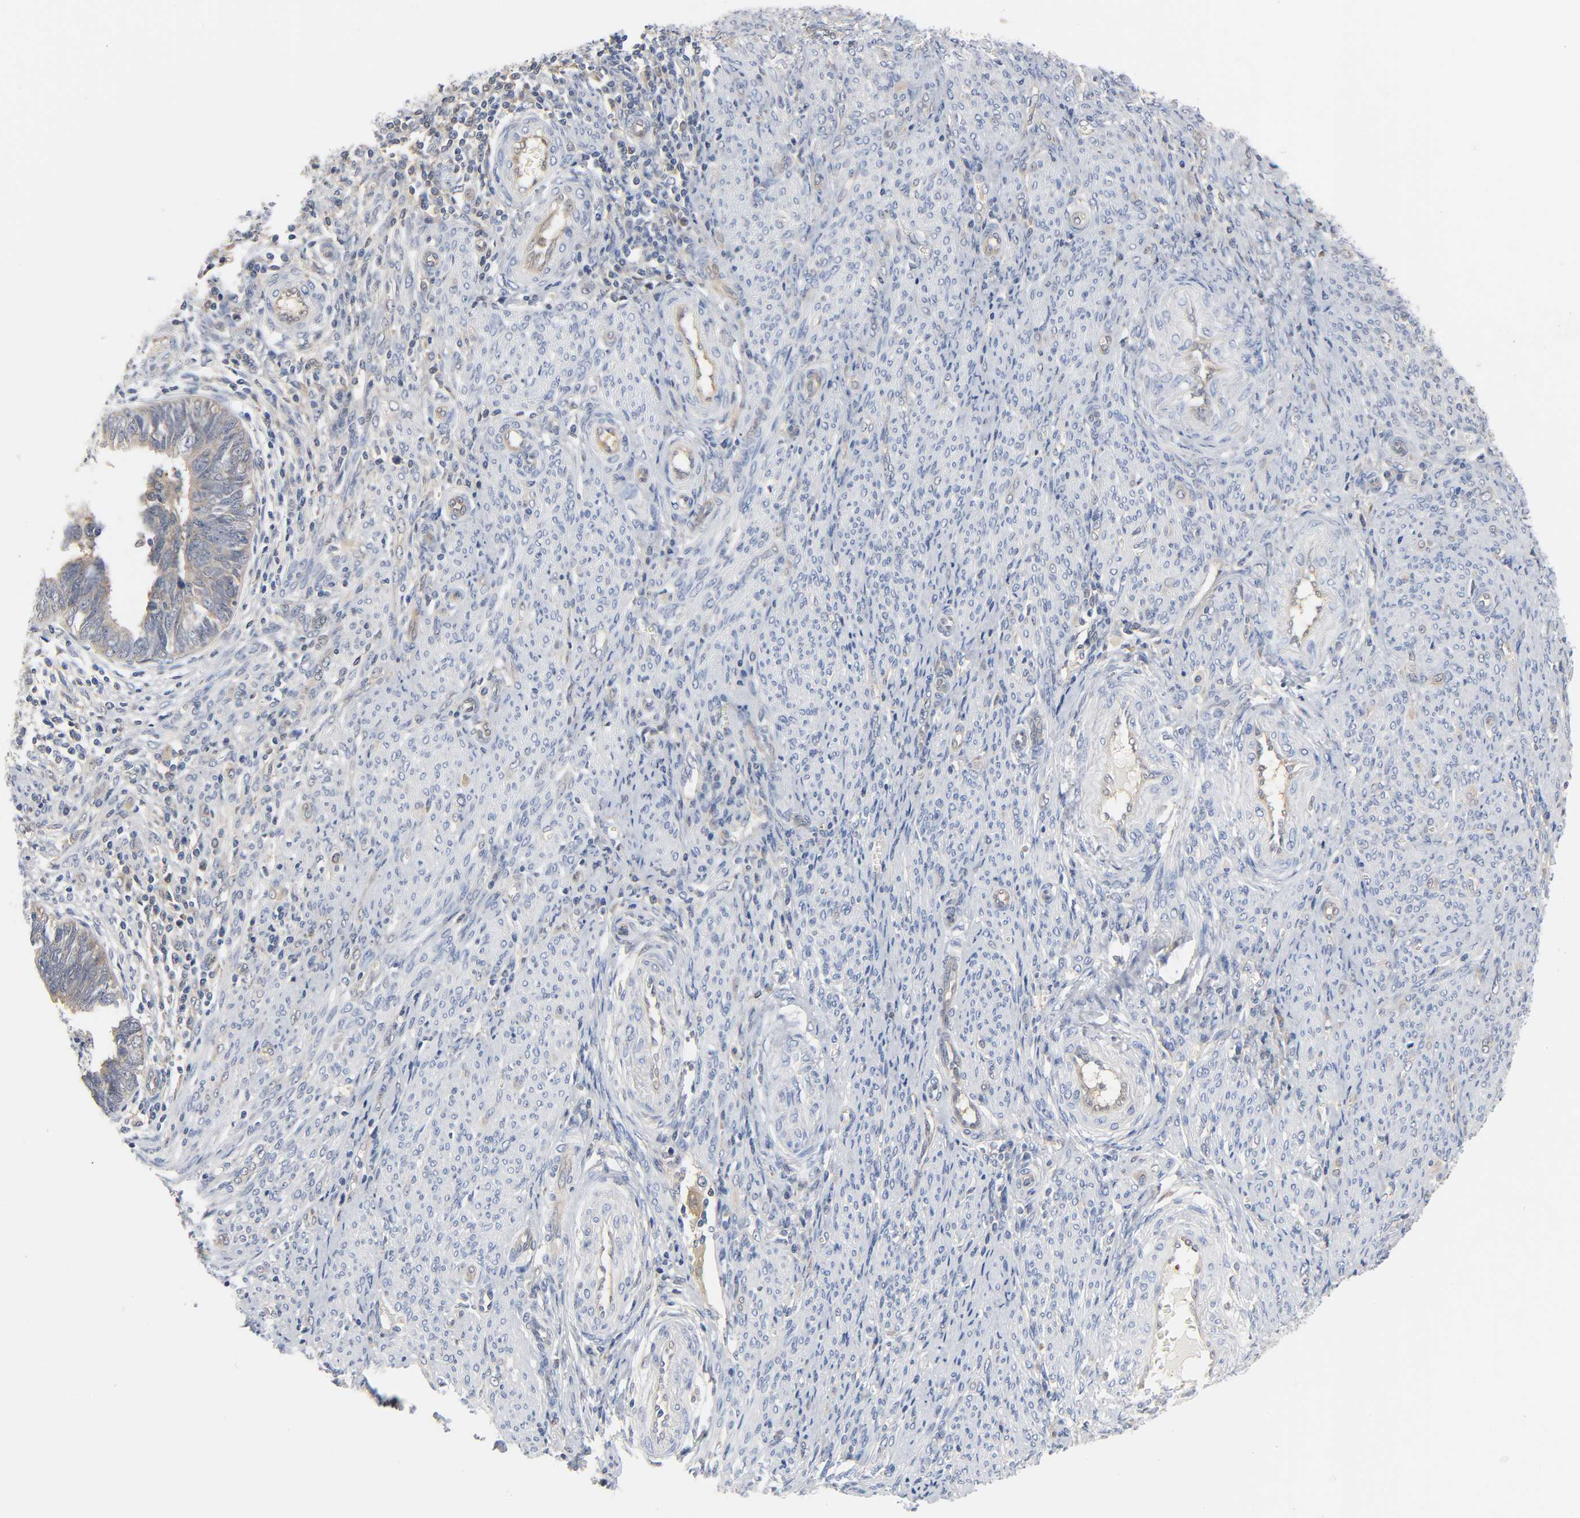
{"staining": {"intensity": "weak", "quantity": ">75%", "location": "cytoplasmic/membranous"}, "tissue": "endometrial cancer", "cell_type": "Tumor cells", "image_type": "cancer", "snomed": [{"axis": "morphology", "description": "Adenocarcinoma, NOS"}, {"axis": "topography", "description": "Endometrium"}], "caption": "Immunohistochemistry (IHC) histopathology image of endometrial cancer (adenocarcinoma) stained for a protein (brown), which reveals low levels of weak cytoplasmic/membranous expression in approximately >75% of tumor cells.", "gene": "FYN", "patient": {"sex": "female", "age": 75}}